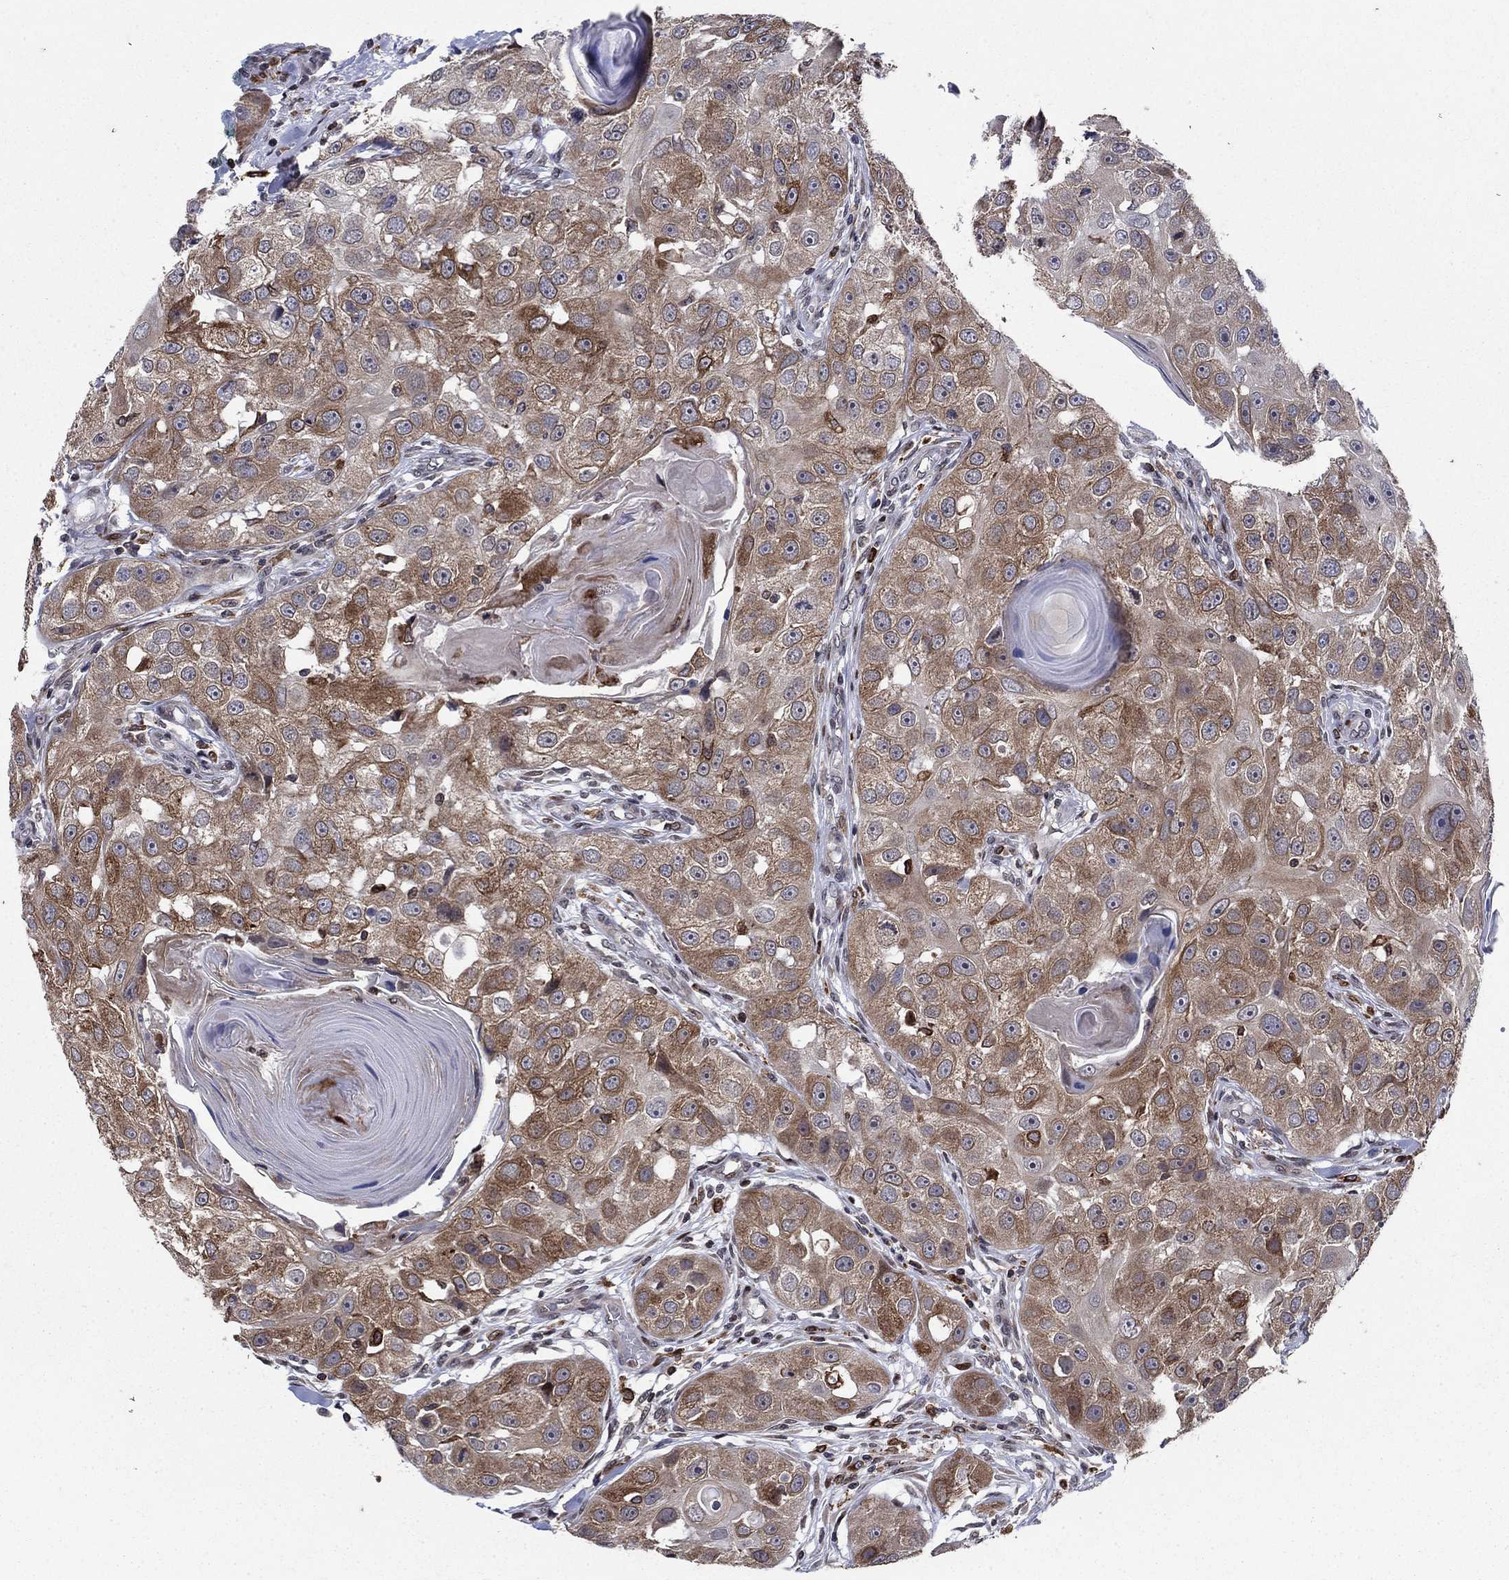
{"staining": {"intensity": "strong", "quantity": "<25%", "location": "cytoplasmic/membranous"}, "tissue": "head and neck cancer", "cell_type": "Tumor cells", "image_type": "cancer", "snomed": [{"axis": "morphology", "description": "Normal tissue, NOS"}, {"axis": "morphology", "description": "Squamous cell carcinoma, NOS"}, {"axis": "topography", "description": "Skeletal muscle"}, {"axis": "topography", "description": "Head-Neck"}], "caption": "Brown immunohistochemical staining in squamous cell carcinoma (head and neck) reveals strong cytoplasmic/membranous expression in about <25% of tumor cells. The protein is shown in brown color, while the nuclei are stained blue.", "gene": "DHRS7", "patient": {"sex": "male", "age": 51}}